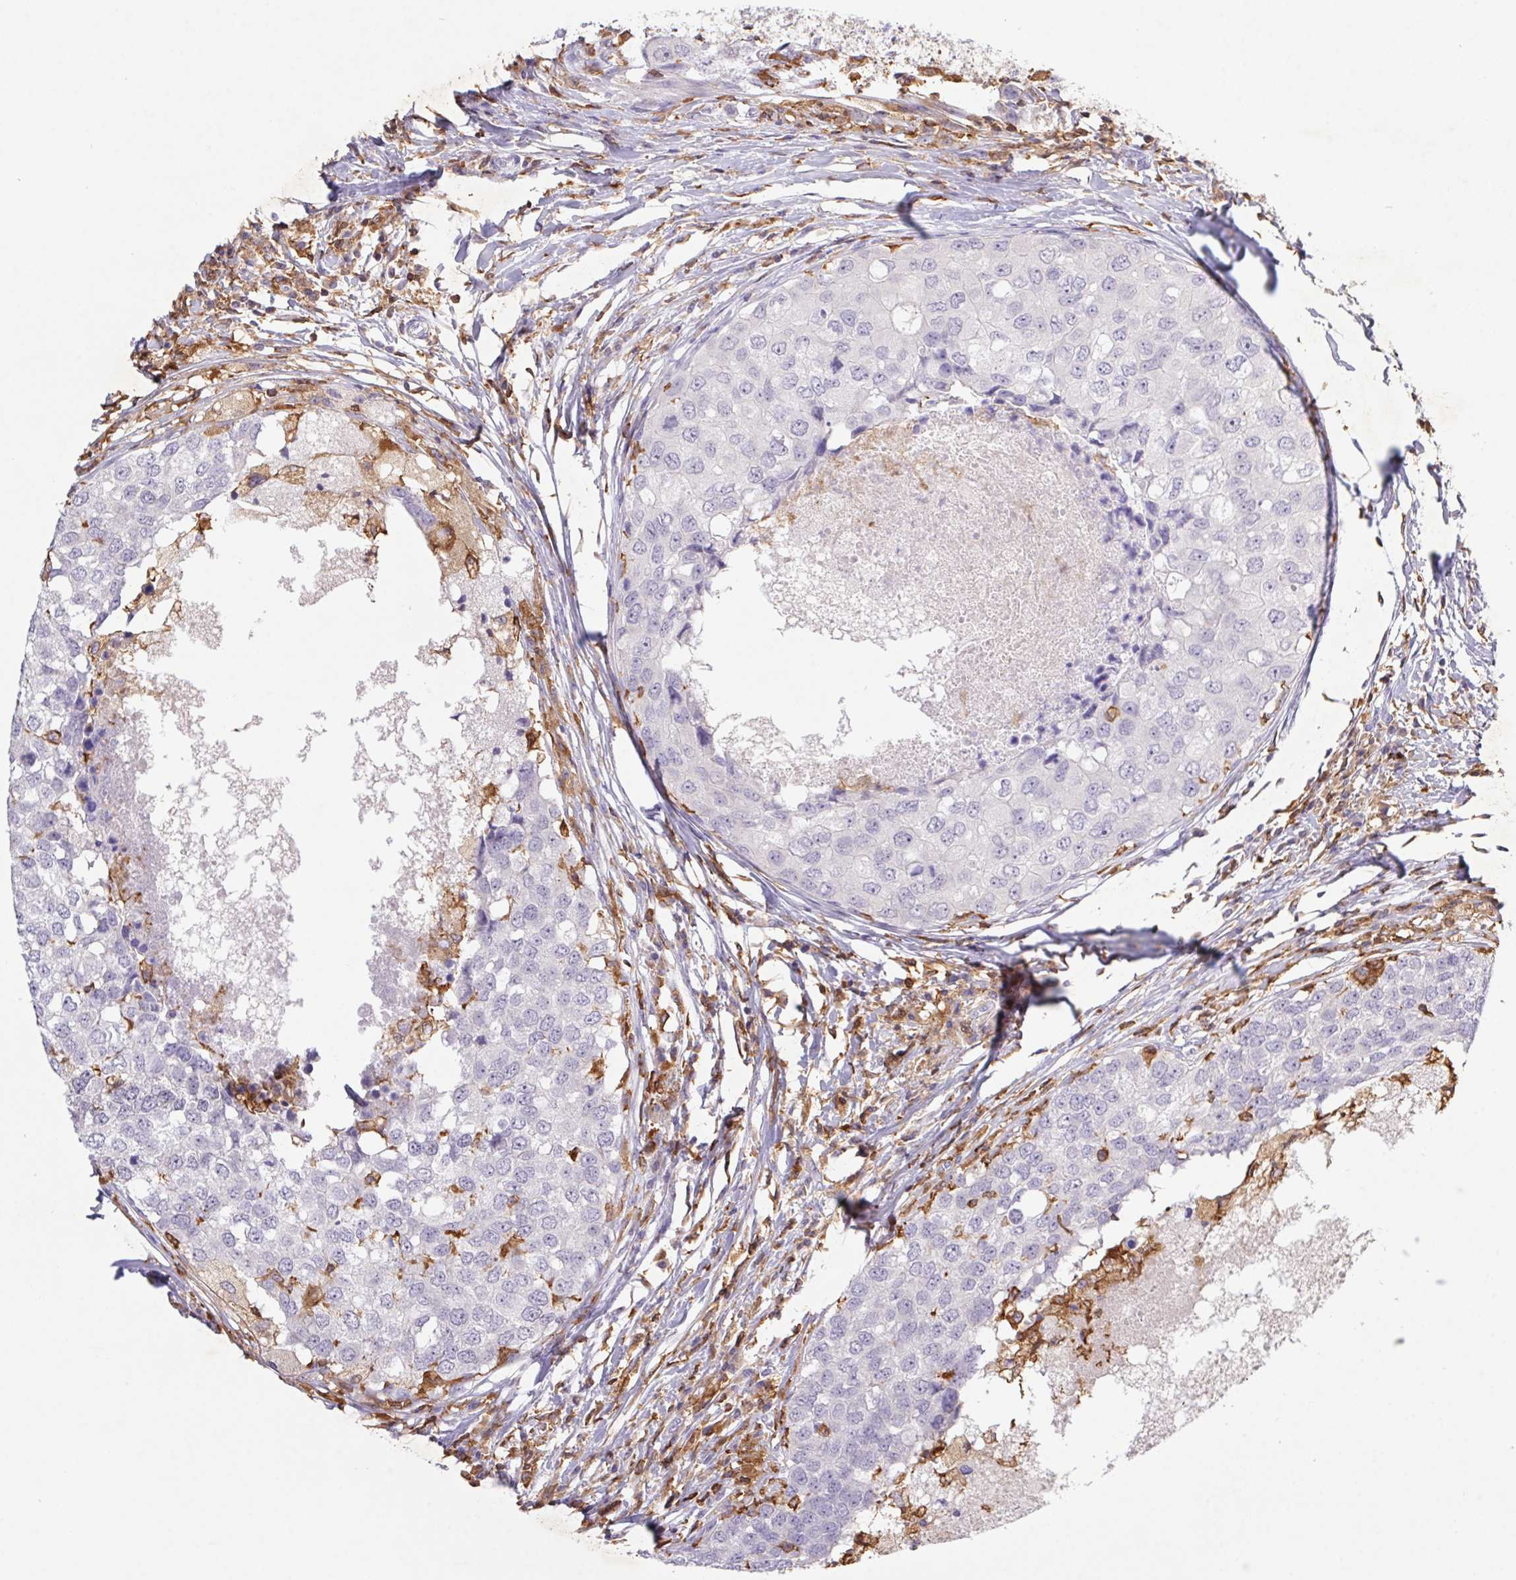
{"staining": {"intensity": "negative", "quantity": "none", "location": "none"}, "tissue": "breast cancer", "cell_type": "Tumor cells", "image_type": "cancer", "snomed": [{"axis": "morphology", "description": "Duct carcinoma"}, {"axis": "topography", "description": "Breast"}], "caption": "Human invasive ductal carcinoma (breast) stained for a protein using IHC displays no positivity in tumor cells.", "gene": "APBB1IP", "patient": {"sex": "female", "age": 27}}